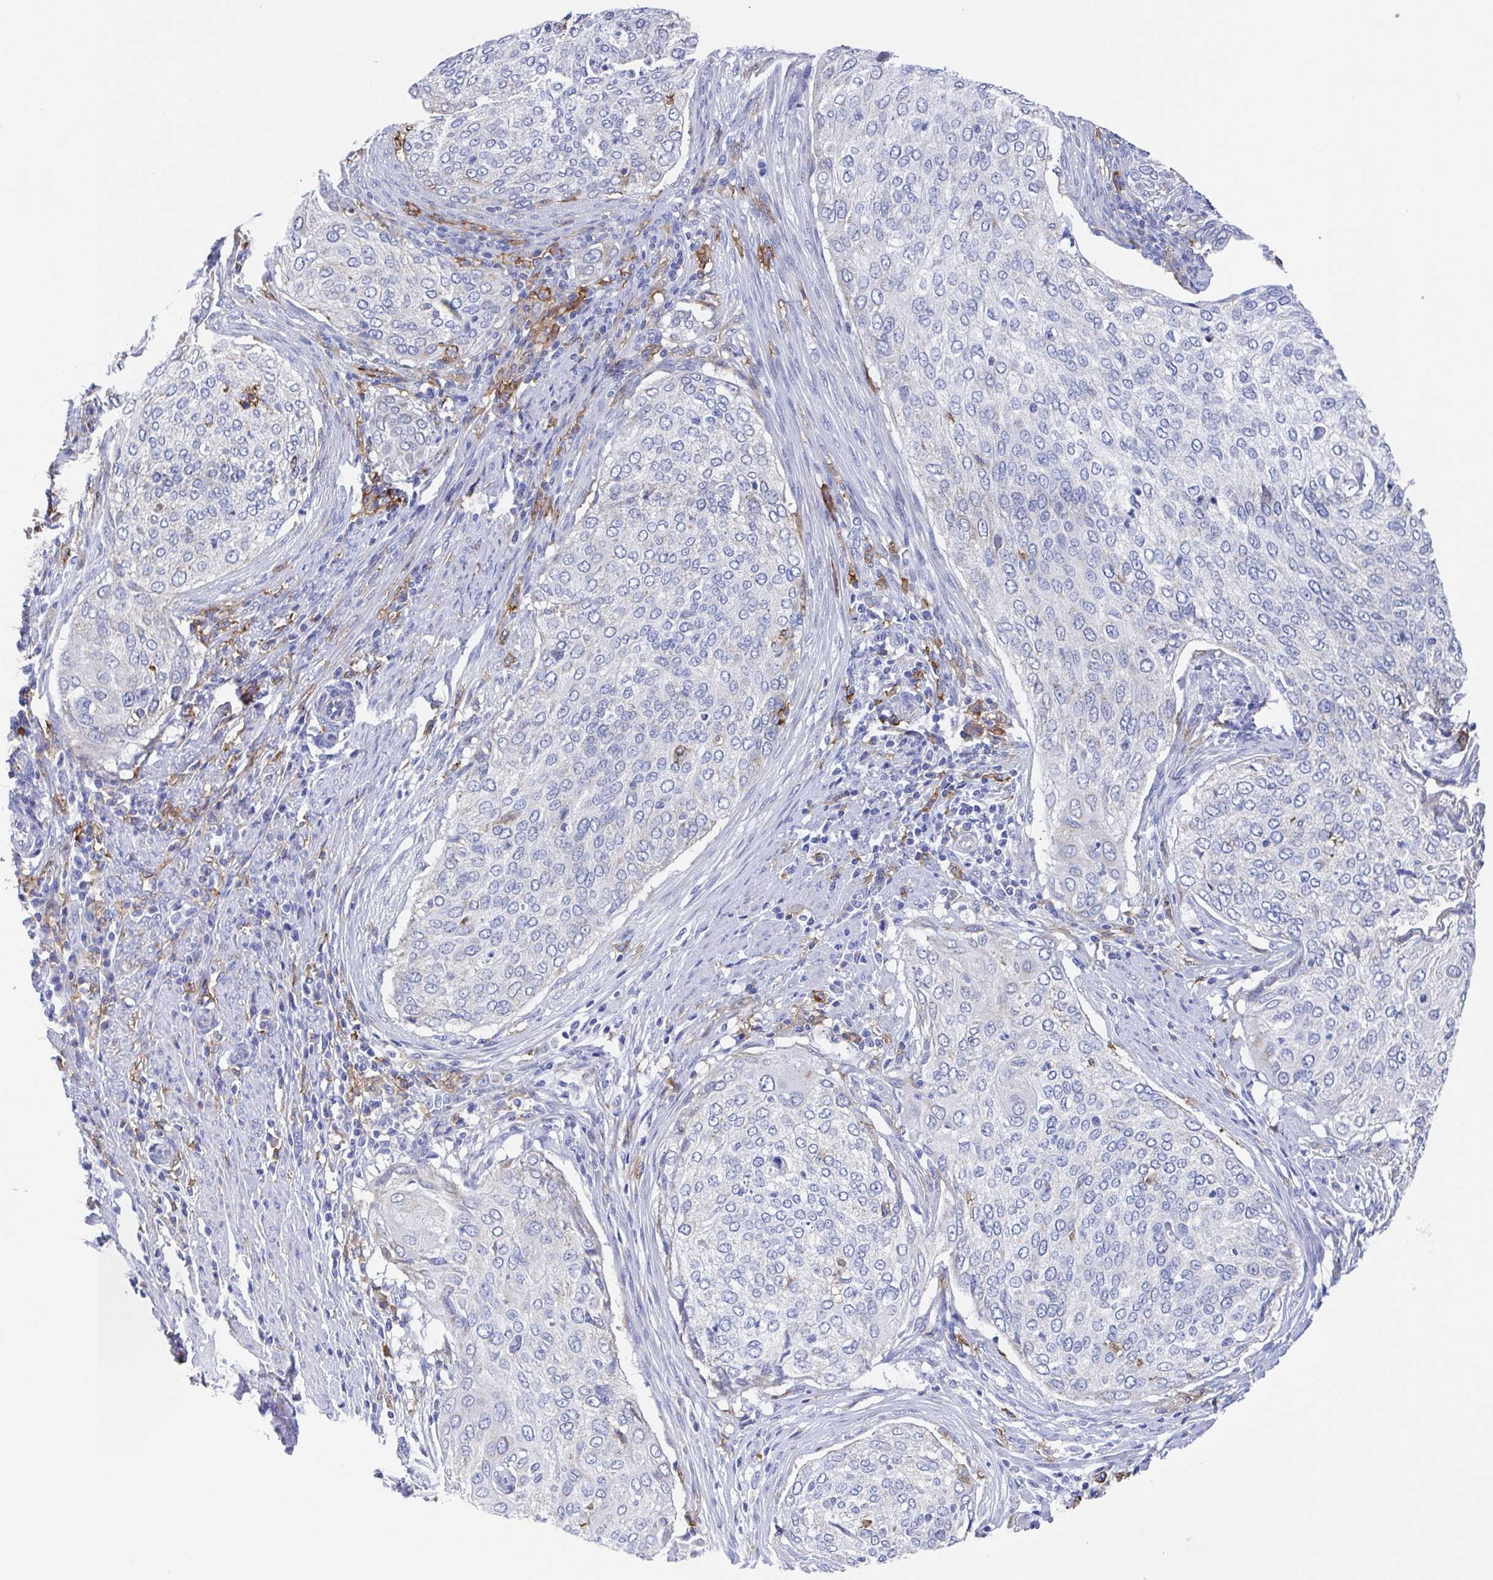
{"staining": {"intensity": "negative", "quantity": "none", "location": "none"}, "tissue": "cervical cancer", "cell_type": "Tumor cells", "image_type": "cancer", "snomed": [{"axis": "morphology", "description": "Squamous cell carcinoma, NOS"}, {"axis": "topography", "description": "Cervix"}], "caption": "This is a photomicrograph of immunohistochemistry (IHC) staining of cervical cancer (squamous cell carcinoma), which shows no staining in tumor cells.", "gene": "FCGR3A", "patient": {"sex": "female", "age": 38}}